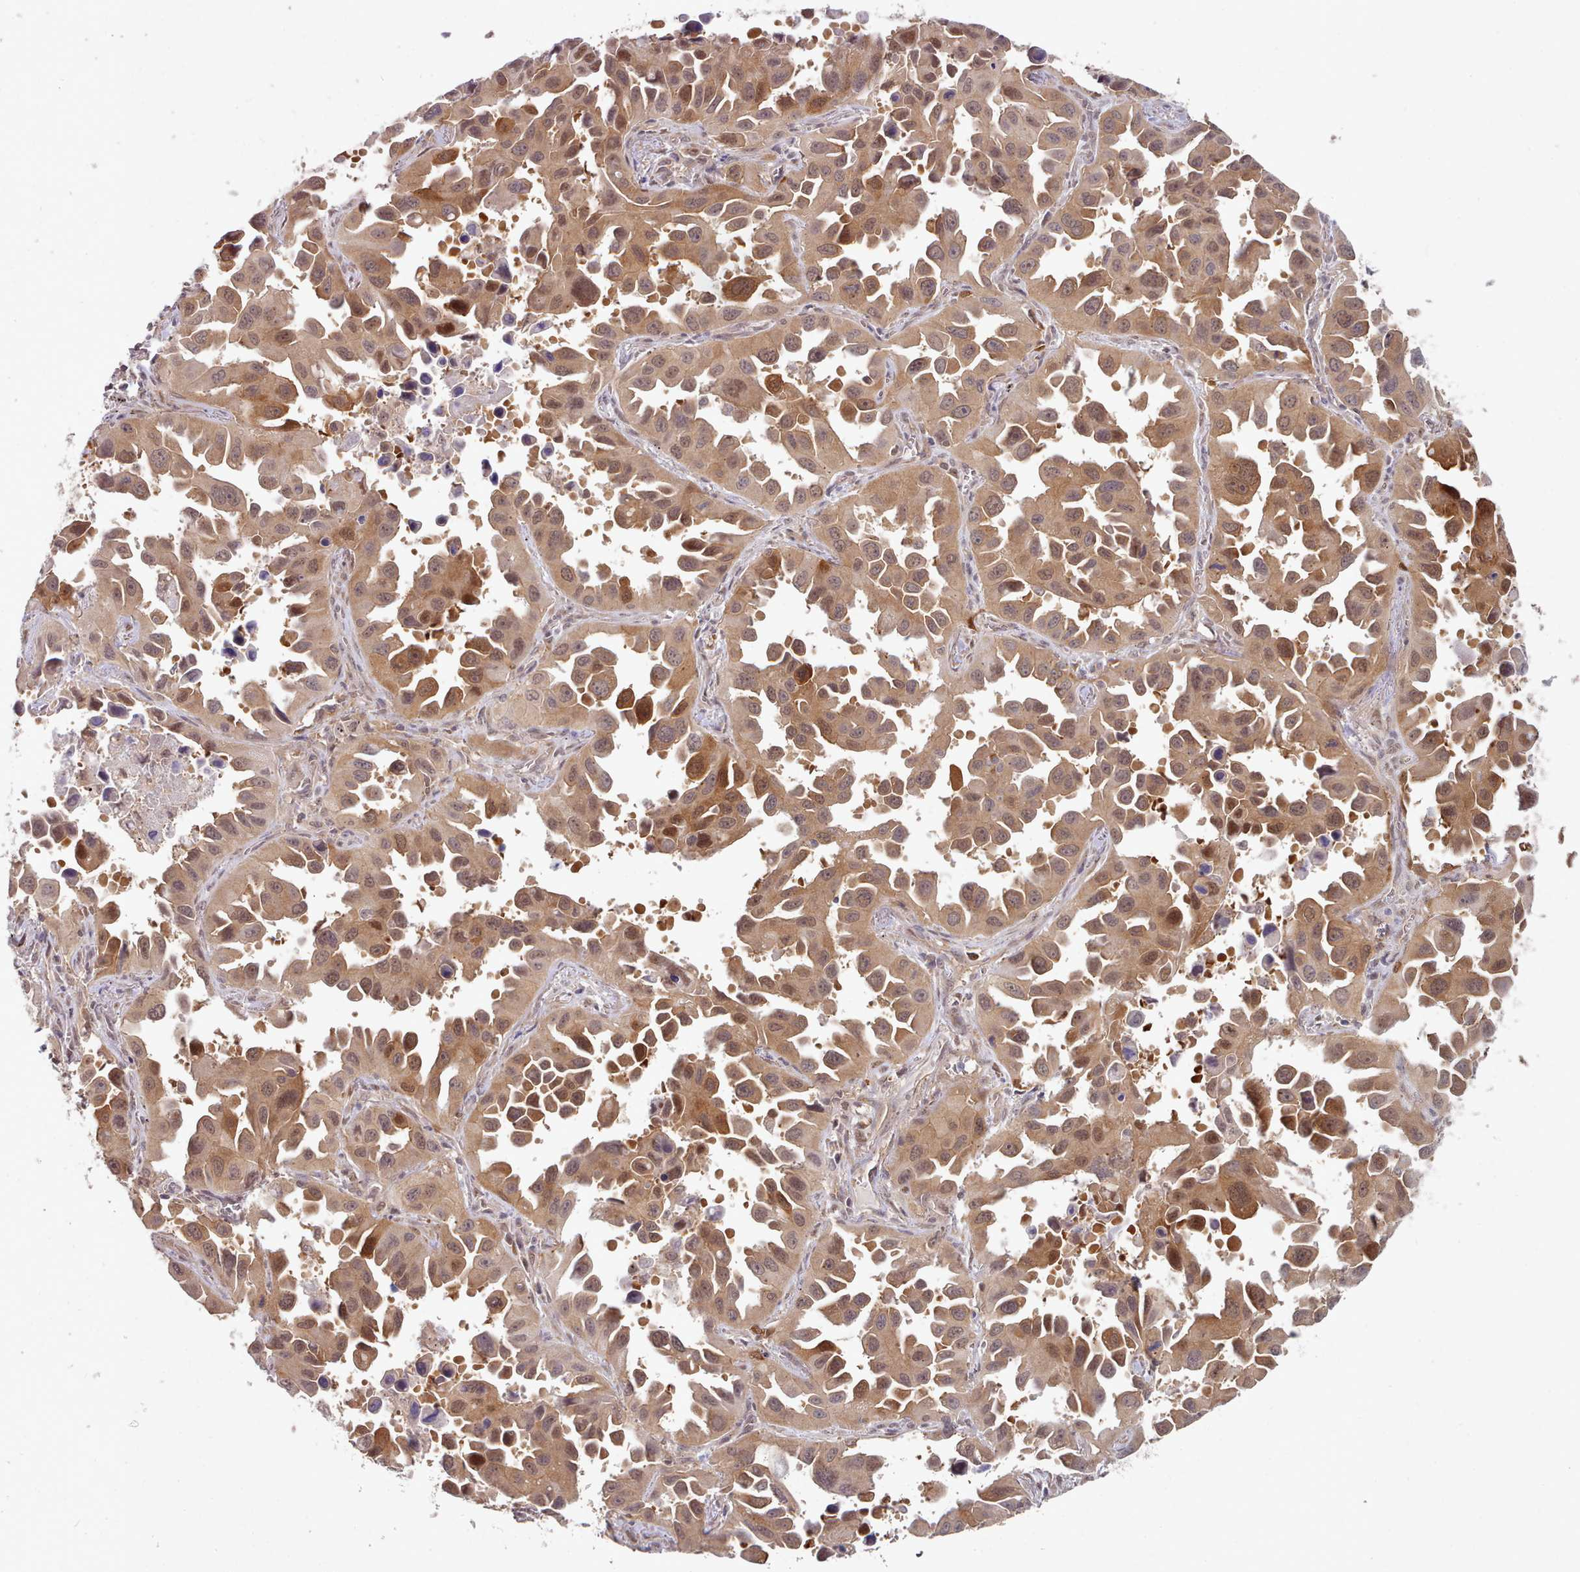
{"staining": {"intensity": "moderate", "quantity": ">75%", "location": "cytoplasmic/membranous,nuclear"}, "tissue": "lung cancer", "cell_type": "Tumor cells", "image_type": "cancer", "snomed": [{"axis": "morphology", "description": "Adenocarcinoma, NOS"}, {"axis": "topography", "description": "Lung"}], "caption": "A micrograph of lung cancer stained for a protein displays moderate cytoplasmic/membranous and nuclear brown staining in tumor cells. The staining was performed using DAB to visualize the protein expression in brown, while the nuclei were stained in blue with hematoxylin (Magnification: 20x).", "gene": "CES3", "patient": {"sex": "male", "age": 66}}